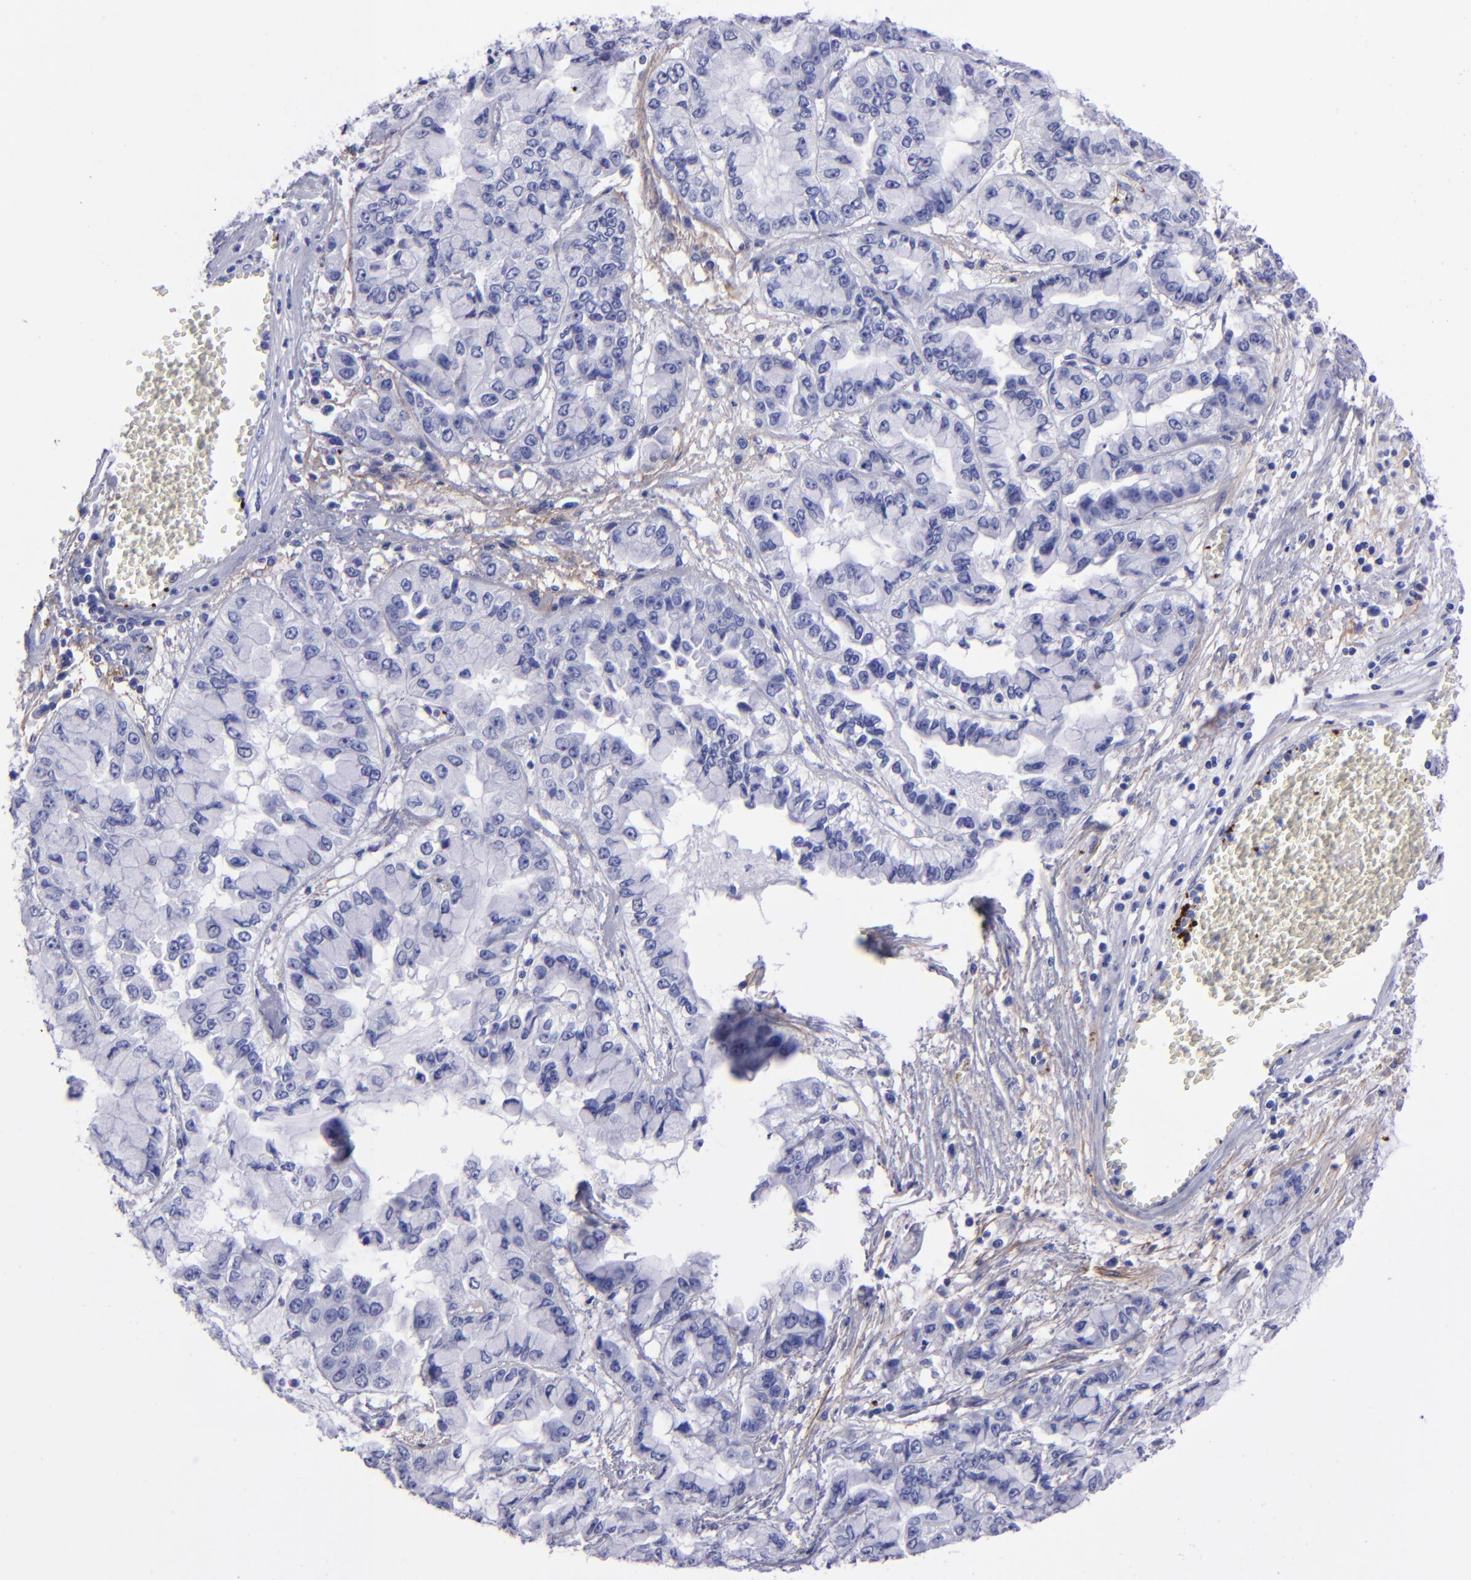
{"staining": {"intensity": "negative", "quantity": "none", "location": "none"}, "tissue": "liver cancer", "cell_type": "Tumor cells", "image_type": "cancer", "snomed": [{"axis": "morphology", "description": "Cholangiocarcinoma"}, {"axis": "topography", "description": "Liver"}], "caption": "High magnification brightfield microscopy of liver cancer (cholangiocarcinoma) stained with DAB (3,3'-diaminobenzidine) (brown) and counterstained with hematoxylin (blue): tumor cells show no significant staining. (DAB (3,3'-diaminobenzidine) IHC visualized using brightfield microscopy, high magnification).", "gene": "EFCAB13", "patient": {"sex": "female", "age": 79}}